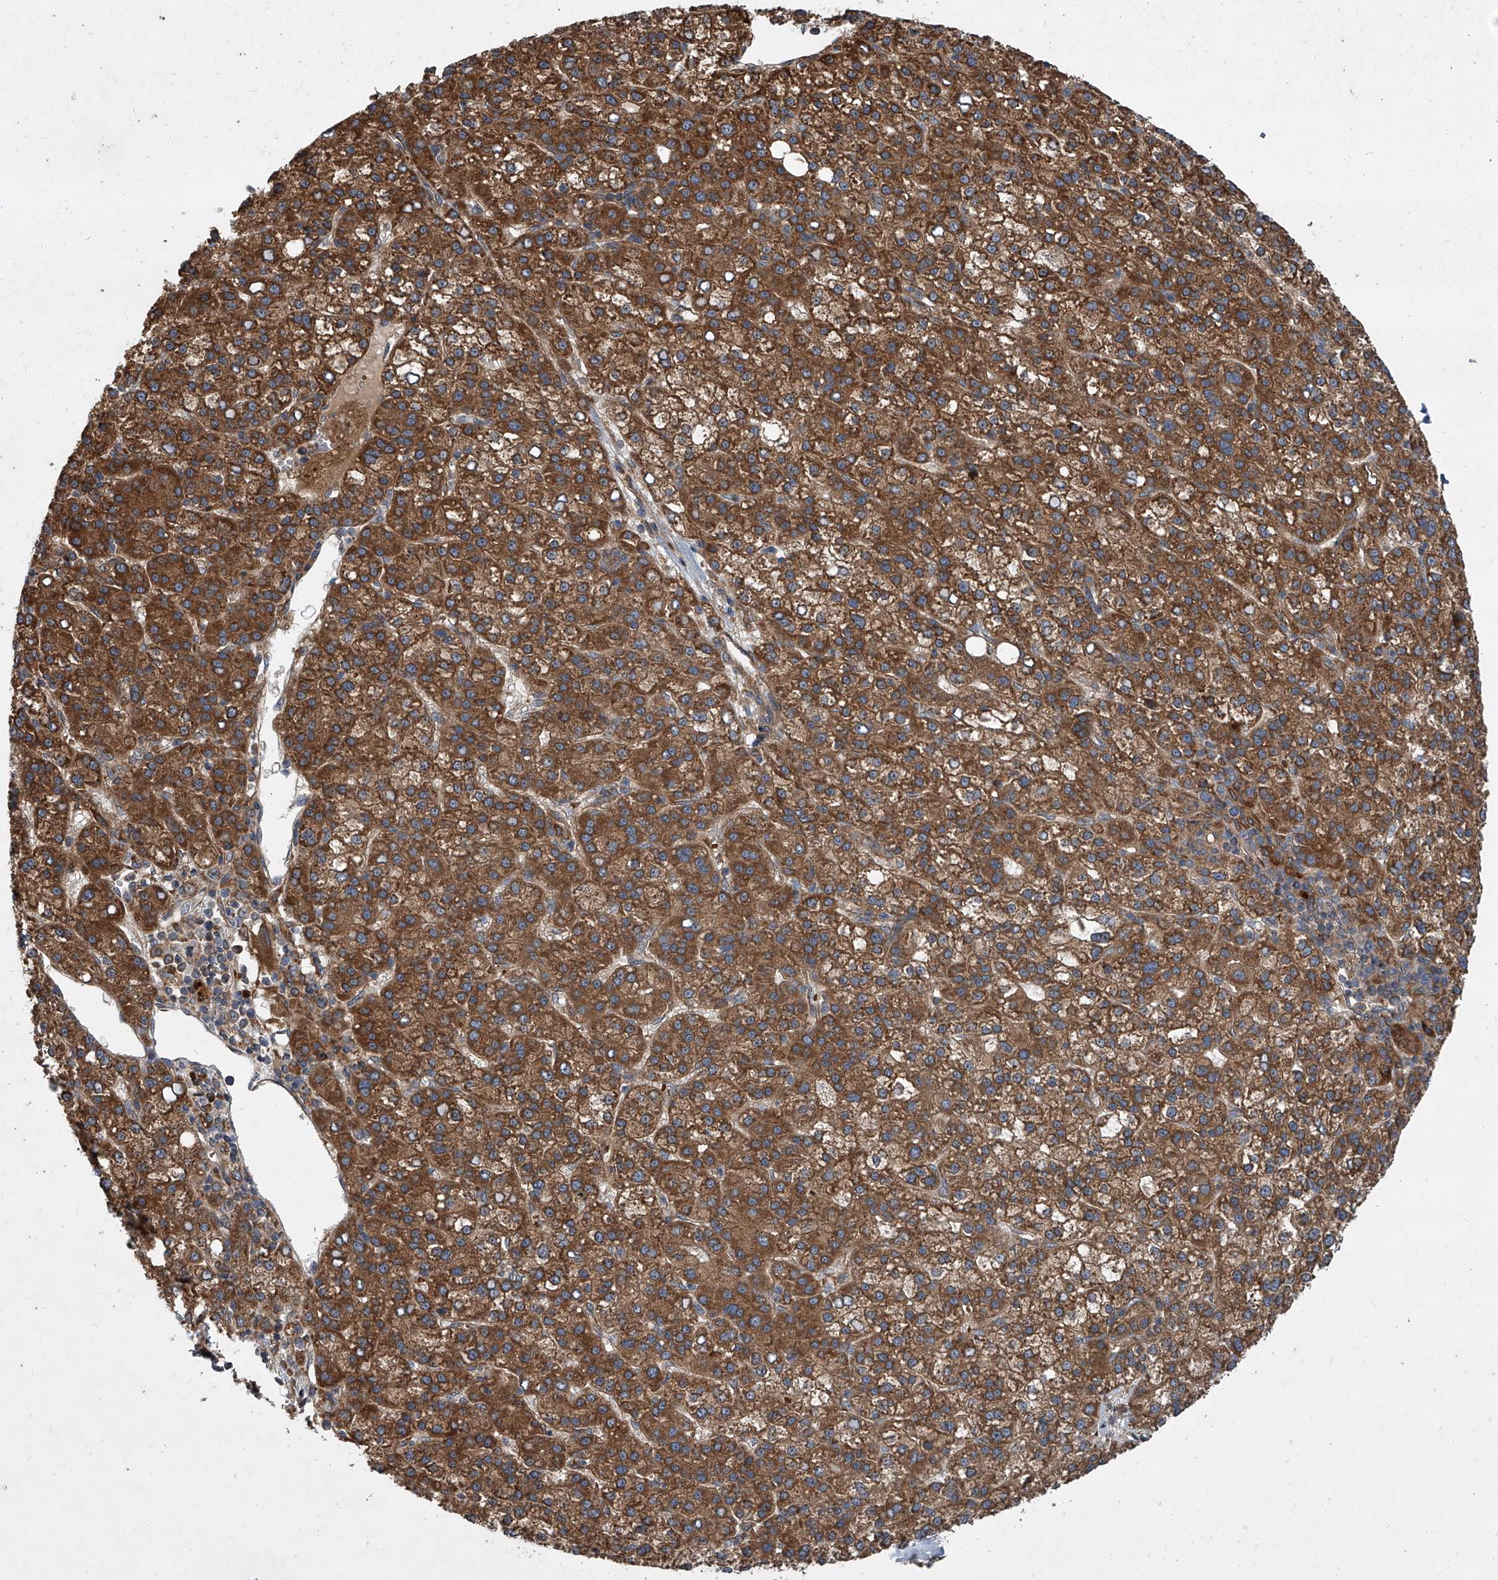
{"staining": {"intensity": "strong", "quantity": ">75%", "location": "cytoplasmic/membranous"}, "tissue": "liver cancer", "cell_type": "Tumor cells", "image_type": "cancer", "snomed": [{"axis": "morphology", "description": "Carcinoma, Hepatocellular, NOS"}, {"axis": "topography", "description": "Liver"}], "caption": "This photomicrograph reveals immunohistochemistry (IHC) staining of human liver hepatocellular carcinoma, with high strong cytoplasmic/membranous staining in about >75% of tumor cells.", "gene": "EVA1C", "patient": {"sex": "female", "age": 58}}